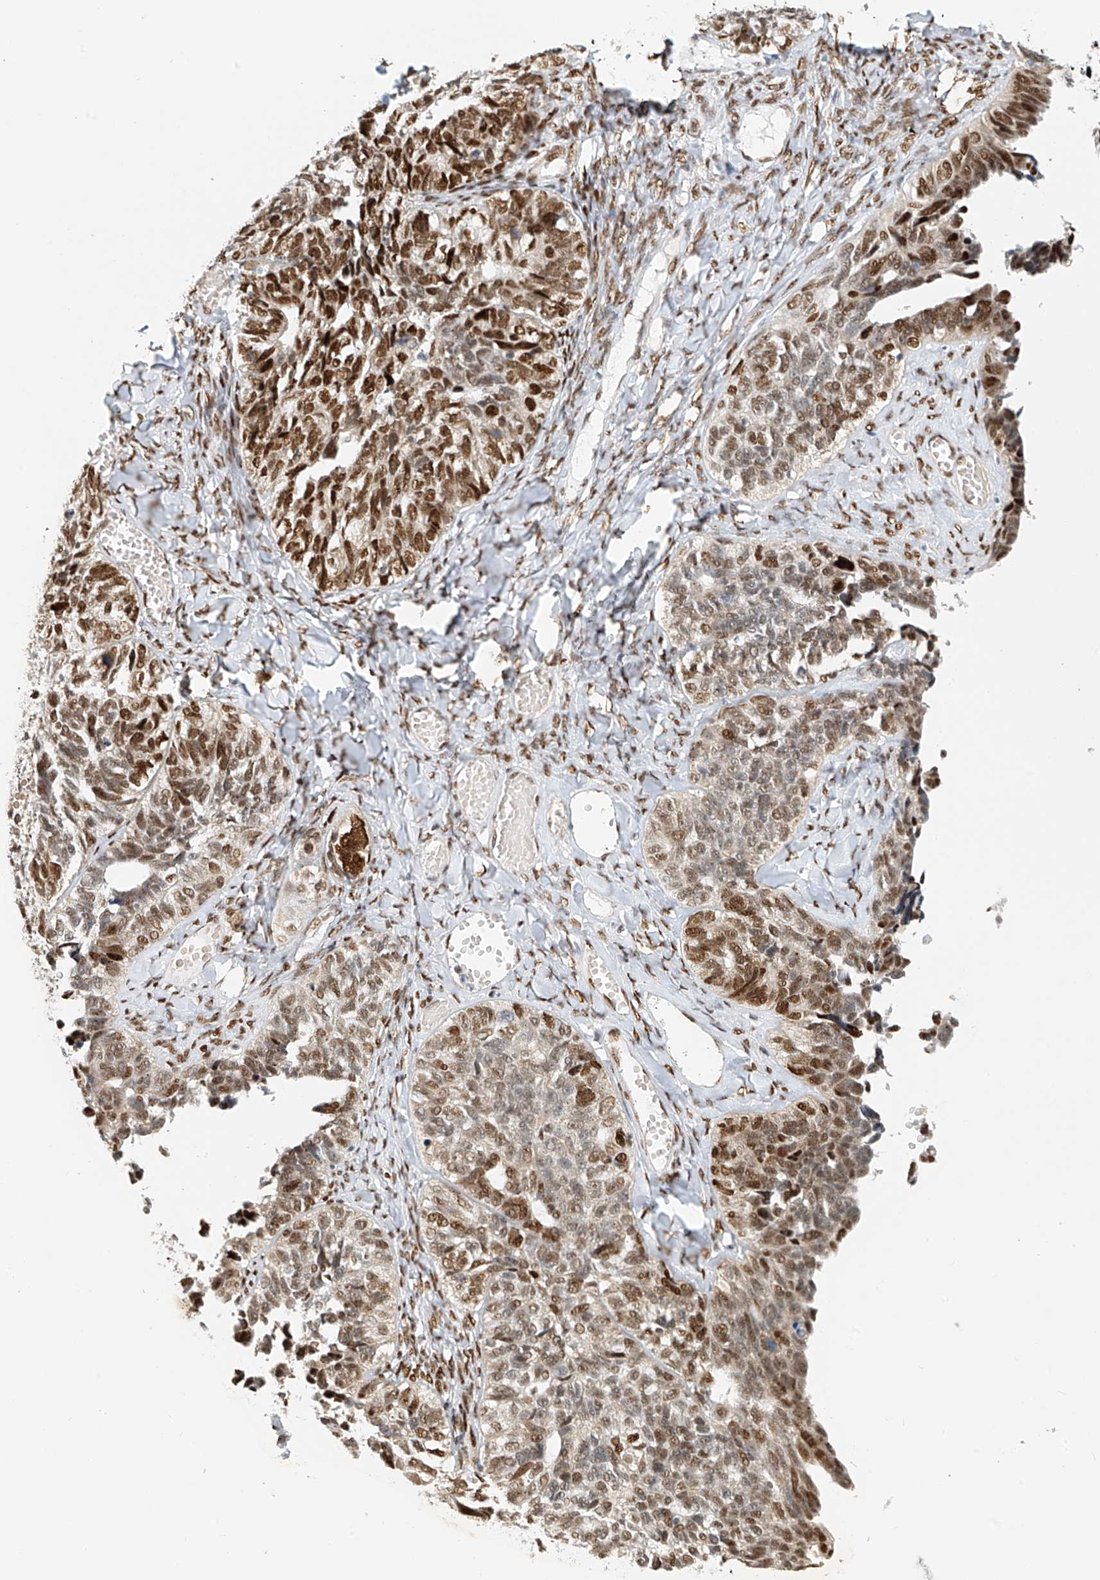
{"staining": {"intensity": "strong", "quantity": ">75%", "location": "nuclear"}, "tissue": "ovarian cancer", "cell_type": "Tumor cells", "image_type": "cancer", "snomed": [{"axis": "morphology", "description": "Cystadenocarcinoma, serous, NOS"}, {"axis": "topography", "description": "Ovary"}], "caption": "Ovarian cancer (serous cystadenocarcinoma) stained for a protein (brown) shows strong nuclear positive staining in about >75% of tumor cells.", "gene": "ZNF514", "patient": {"sex": "female", "age": 79}}